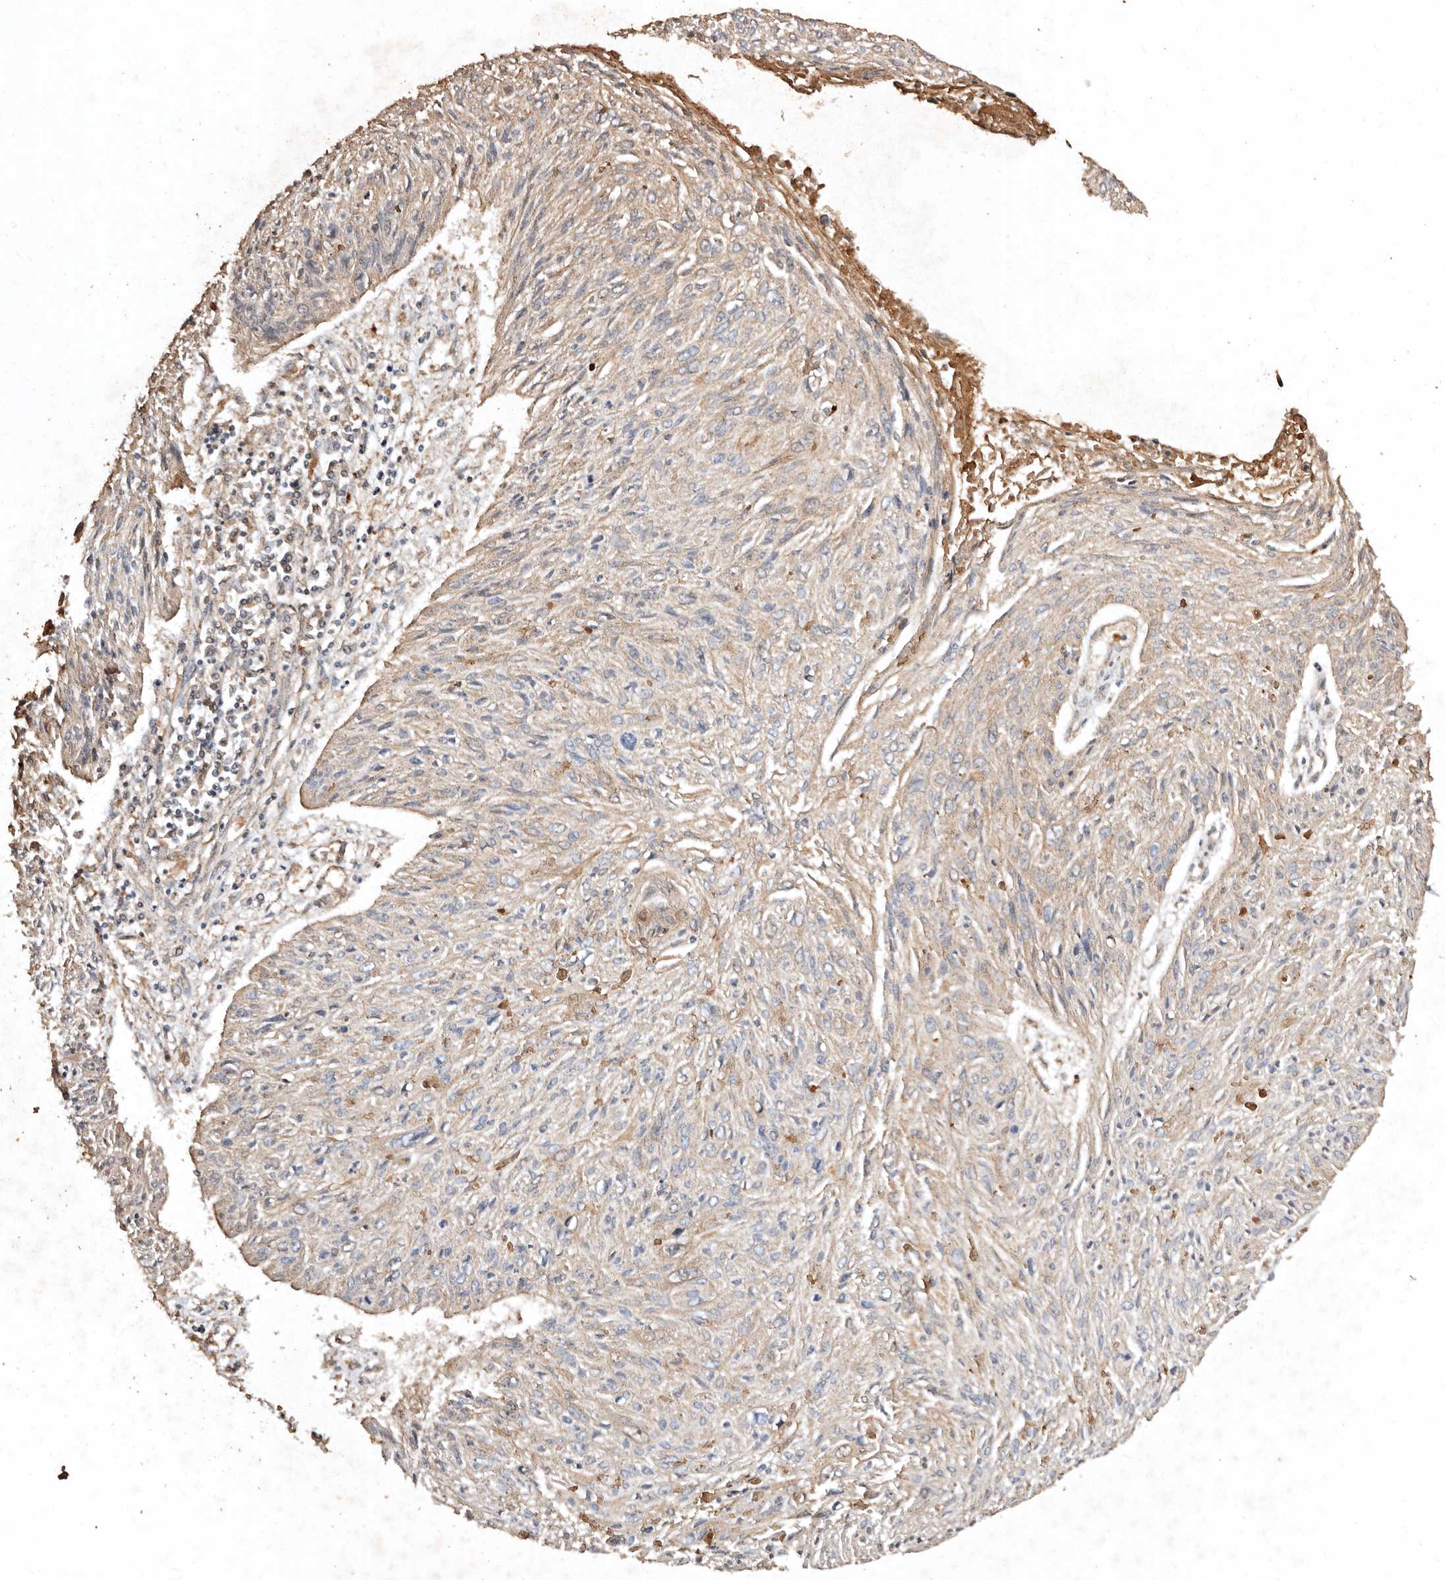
{"staining": {"intensity": "weak", "quantity": "25%-75%", "location": "cytoplasmic/membranous"}, "tissue": "cervical cancer", "cell_type": "Tumor cells", "image_type": "cancer", "snomed": [{"axis": "morphology", "description": "Squamous cell carcinoma, NOS"}, {"axis": "topography", "description": "Cervix"}], "caption": "Human cervical squamous cell carcinoma stained for a protein (brown) demonstrates weak cytoplasmic/membranous positive staining in about 25%-75% of tumor cells.", "gene": "FARS2", "patient": {"sex": "female", "age": 51}}